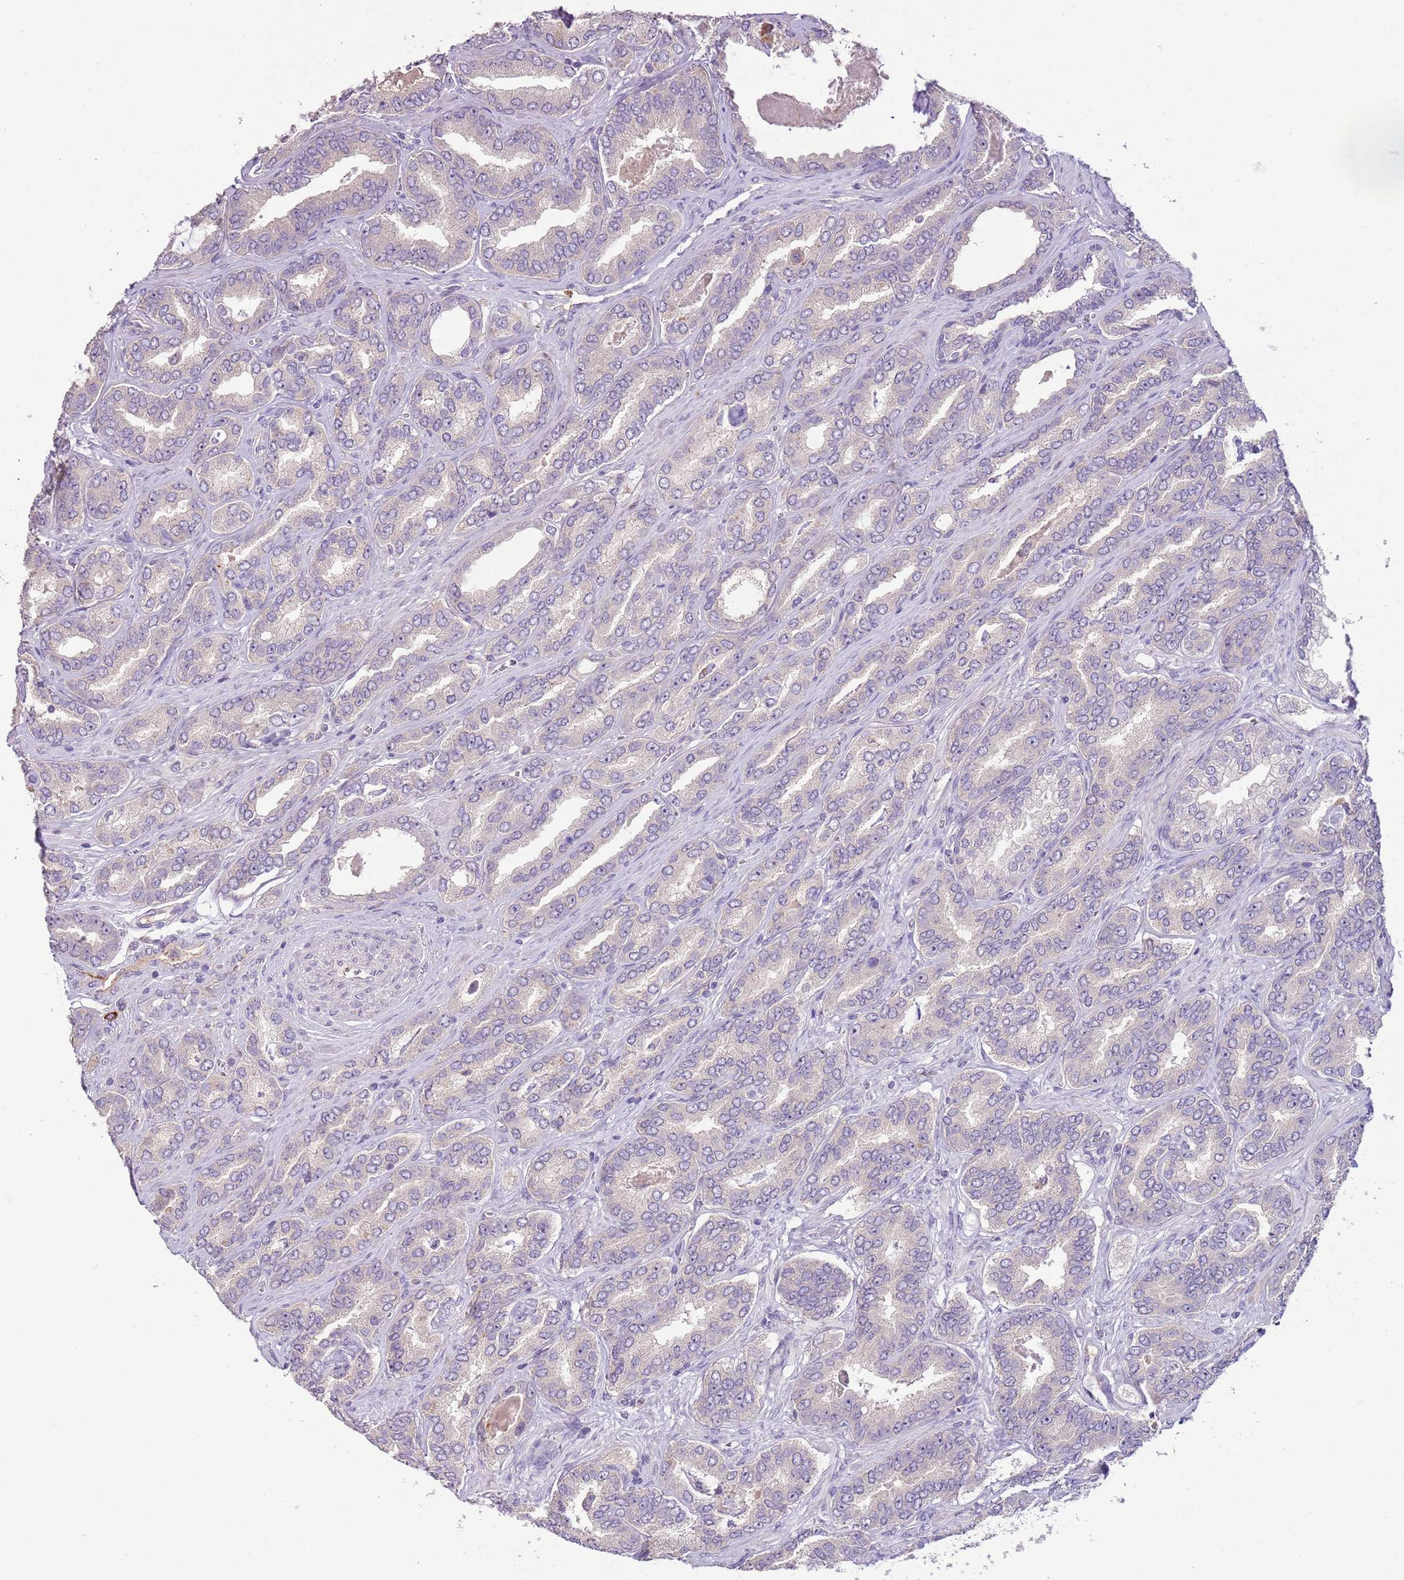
{"staining": {"intensity": "negative", "quantity": "none", "location": "none"}, "tissue": "prostate cancer", "cell_type": "Tumor cells", "image_type": "cancer", "snomed": [{"axis": "morphology", "description": "Adenocarcinoma, High grade"}, {"axis": "topography", "description": "Prostate"}], "caption": "This histopathology image is of prostate cancer stained with IHC to label a protein in brown with the nuclei are counter-stained blue. There is no expression in tumor cells. Brightfield microscopy of immunohistochemistry stained with DAB (3,3'-diaminobenzidine) (brown) and hematoxylin (blue), captured at high magnification.", "gene": "SCAMP5", "patient": {"sex": "male", "age": 72}}